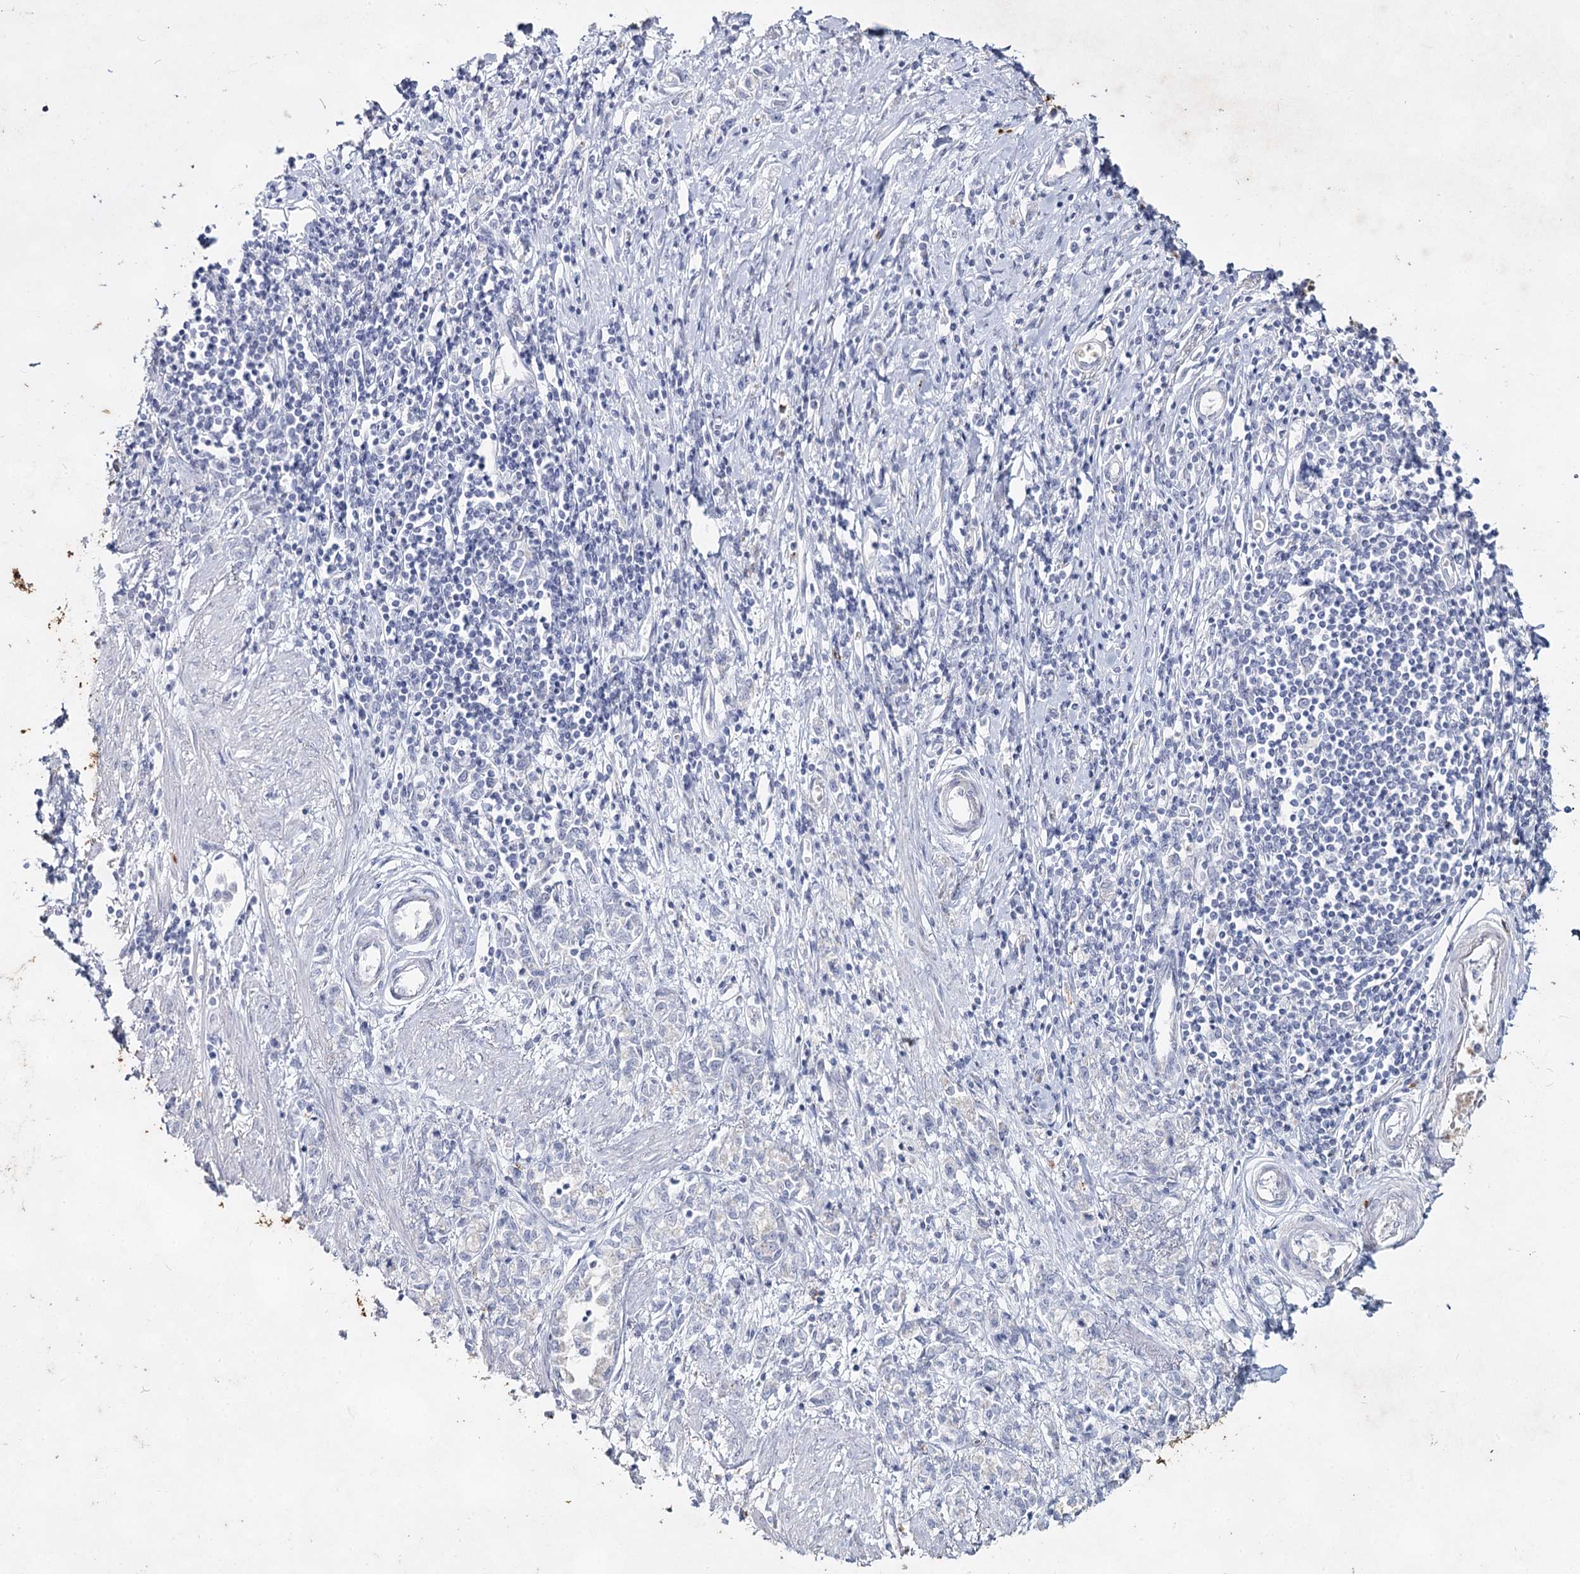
{"staining": {"intensity": "negative", "quantity": "none", "location": "none"}, "tissue": "stomach cancer", "cell_type": "Tumor cells", "image_type": "cancer", "snomed": [{"axis": "morphology", "description": "Adenocarcinoma, NOS"}, {"axis": "topography", "description": "Stomach"}], "caption": "Tumor cells show no significant staining in stomach adenocarcinoma.", "gene": "CCDC73", "patient": {"sex": "female", "age": 76}}